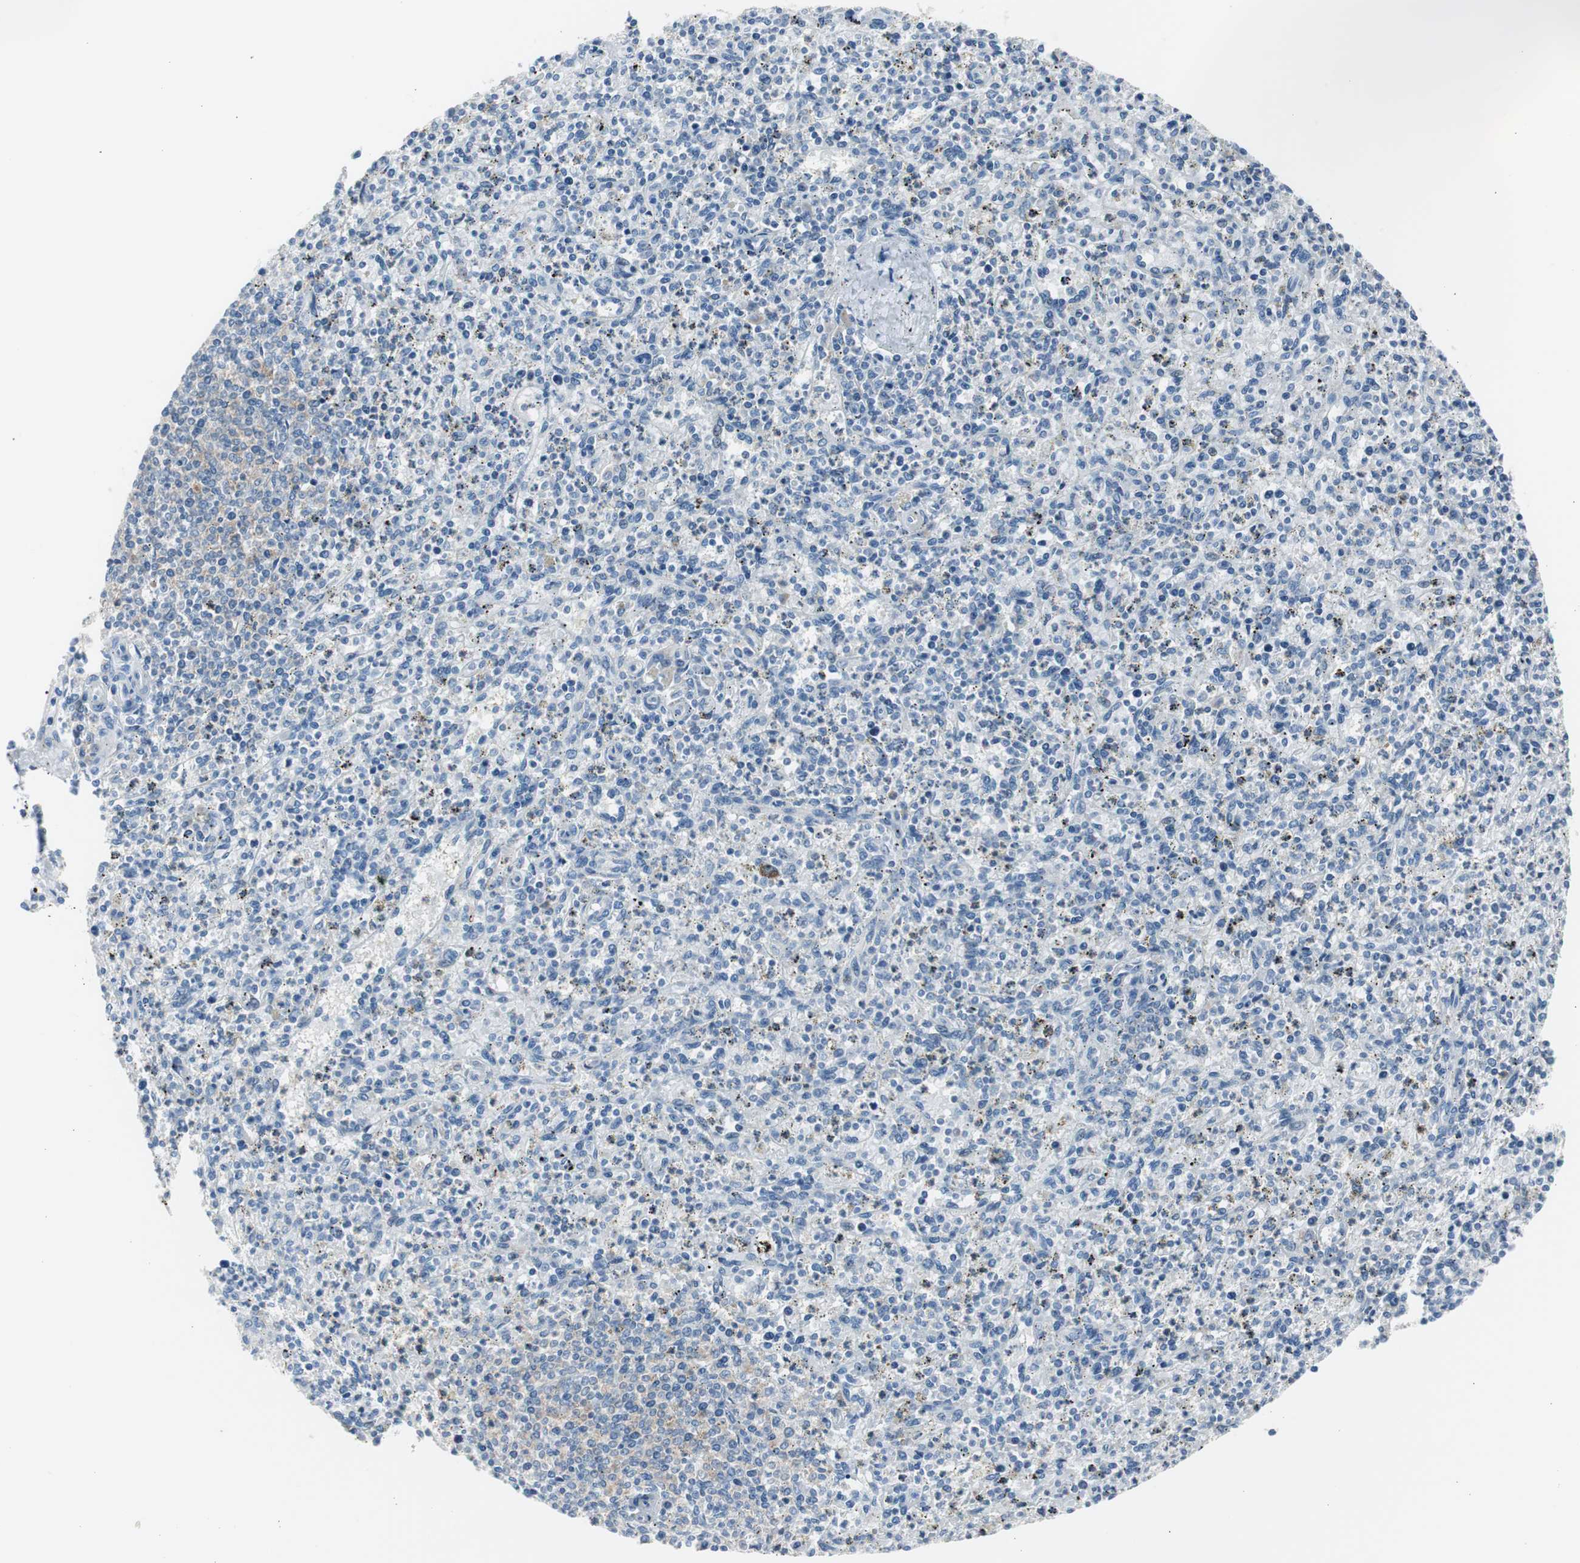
{"staining": {"intensity": "negative", "quantity": "none", "location": "none"}, "tissue": "spleen", "cell_type": "Cells in red pulp", "image_type": "normal", "snomed": [{"axis": "morphology", "description": "Normal tissue, NOS"}, {"axis": "topography", "description": "Spleen"}], "caption": "DAB immunohistochemical staining of normal human spleen displays no significant staining in cells in red pulp.", "gene": "RPS12", "patient": {"sex": "male", "age": 72}}